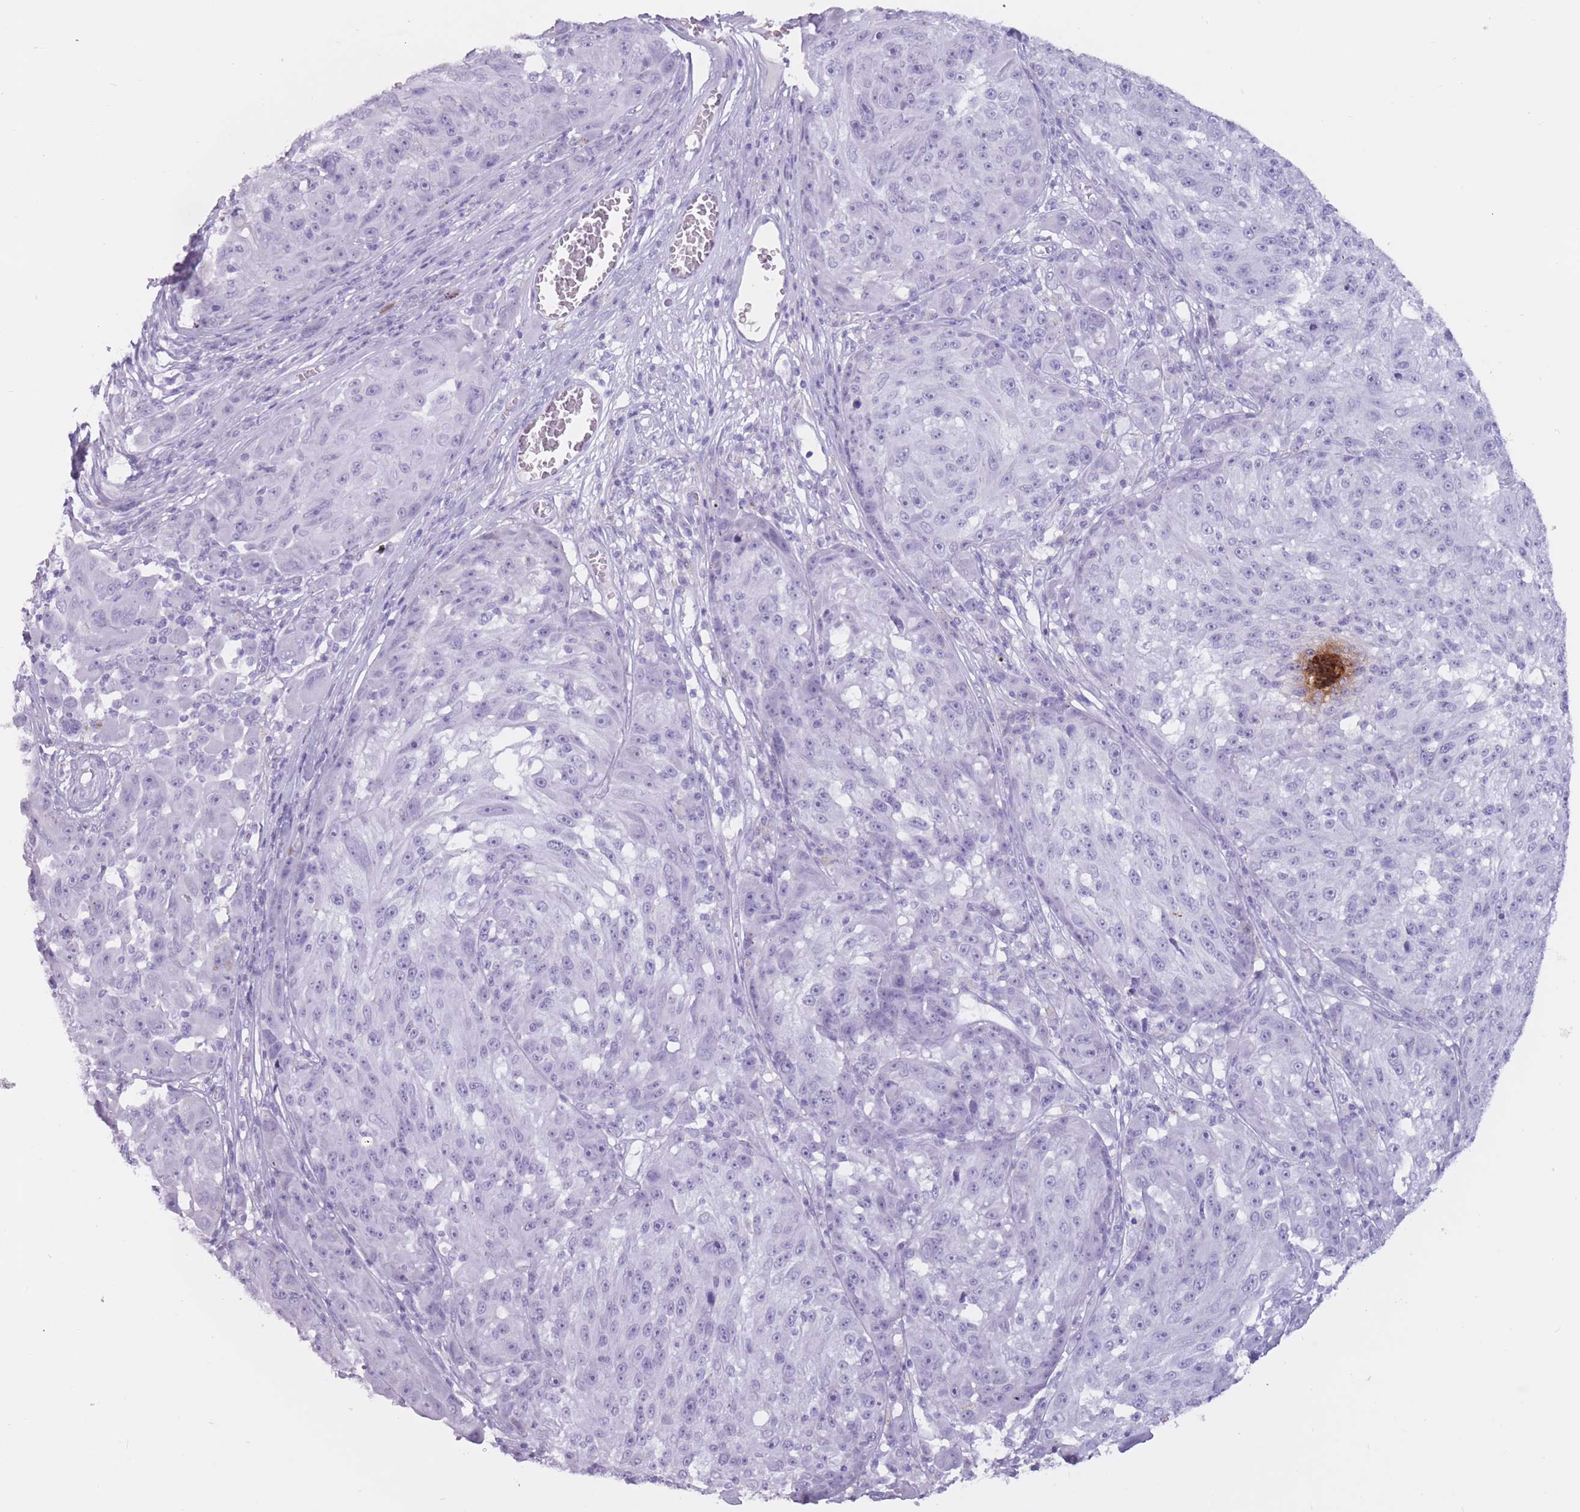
{"staining": {"intensity": "negative", "quantity": "none", "location": "none"}, "tissue": "melanoma", "cell_type": "Tumor cells", "image_type": "cancer", "snomed": [{"axis": "morphology", "description": "Malignant melanoma, NOS"}, {"axis": "topography", "description": "Skin"}], "caption": "Tumor cells are negative for brown protein staining in malignant melanoma.", "gene": "PNMA3", "patient": {"sex": "male", "age": 53}}